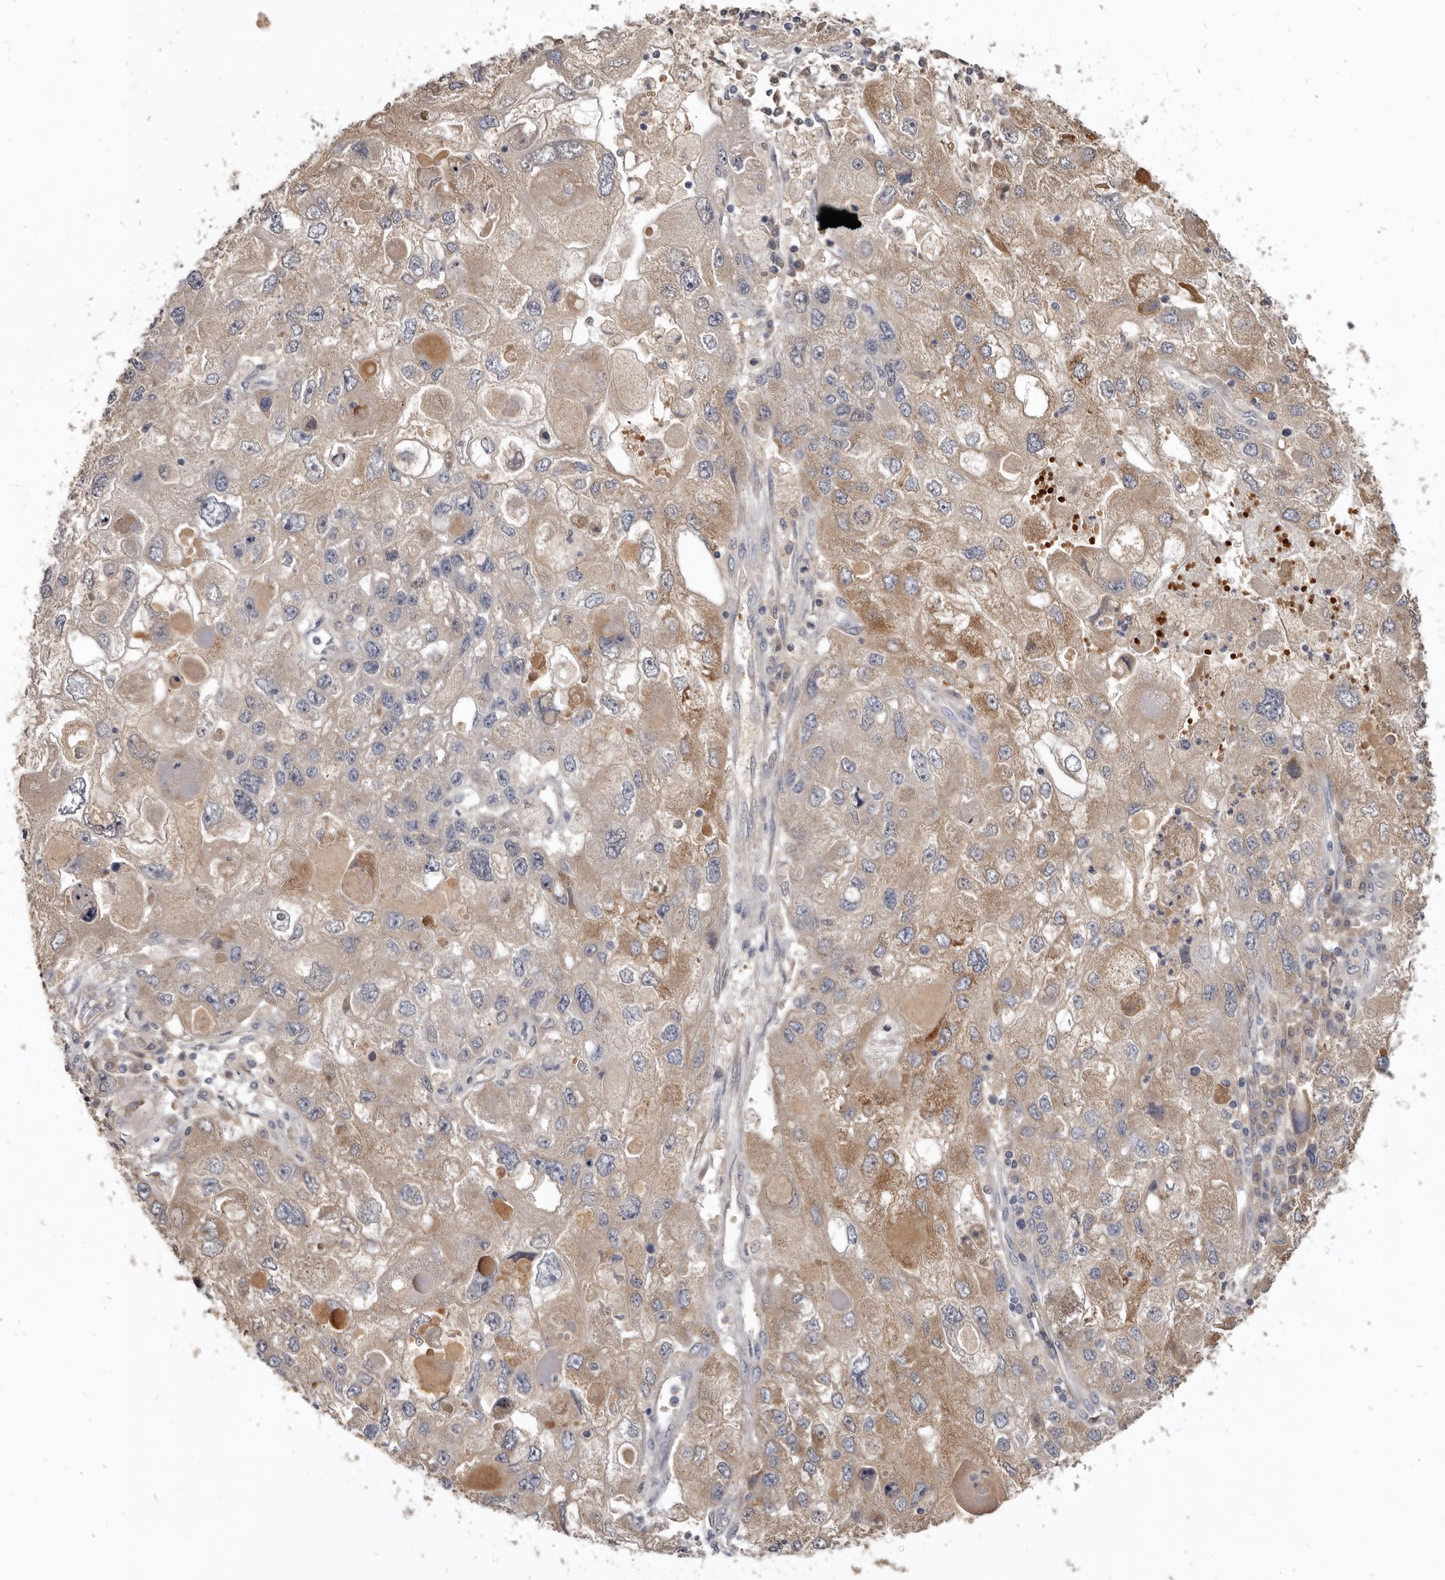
{"staining": {"intensity": "moderate", "quantity": "25%-75%", "location": "cytoplasmic/membranous"}, "tissue": "endometrial cancer", "cell_type": "Tumor cells", "image_type": "cancer", "snomed": [{"axis": "morphology", "description": "Adenocarcinoma, NOS"}, {"axis": "topography", "description": "Endometrium"}], "caption": "Protein staining of endometrial adenocarcinoma tissue displays moderate cytoplasmic/membranous staining in approximately 25%-75% of tumor cells. The staining is performed using DAB (3,3'-diaminobenzidine) brown chromogen to label protein expression. The nuclei are counter-stained blue using hematoxylin.", "gene": "NENF", "patient": {"sex": "female", "age": 49}}